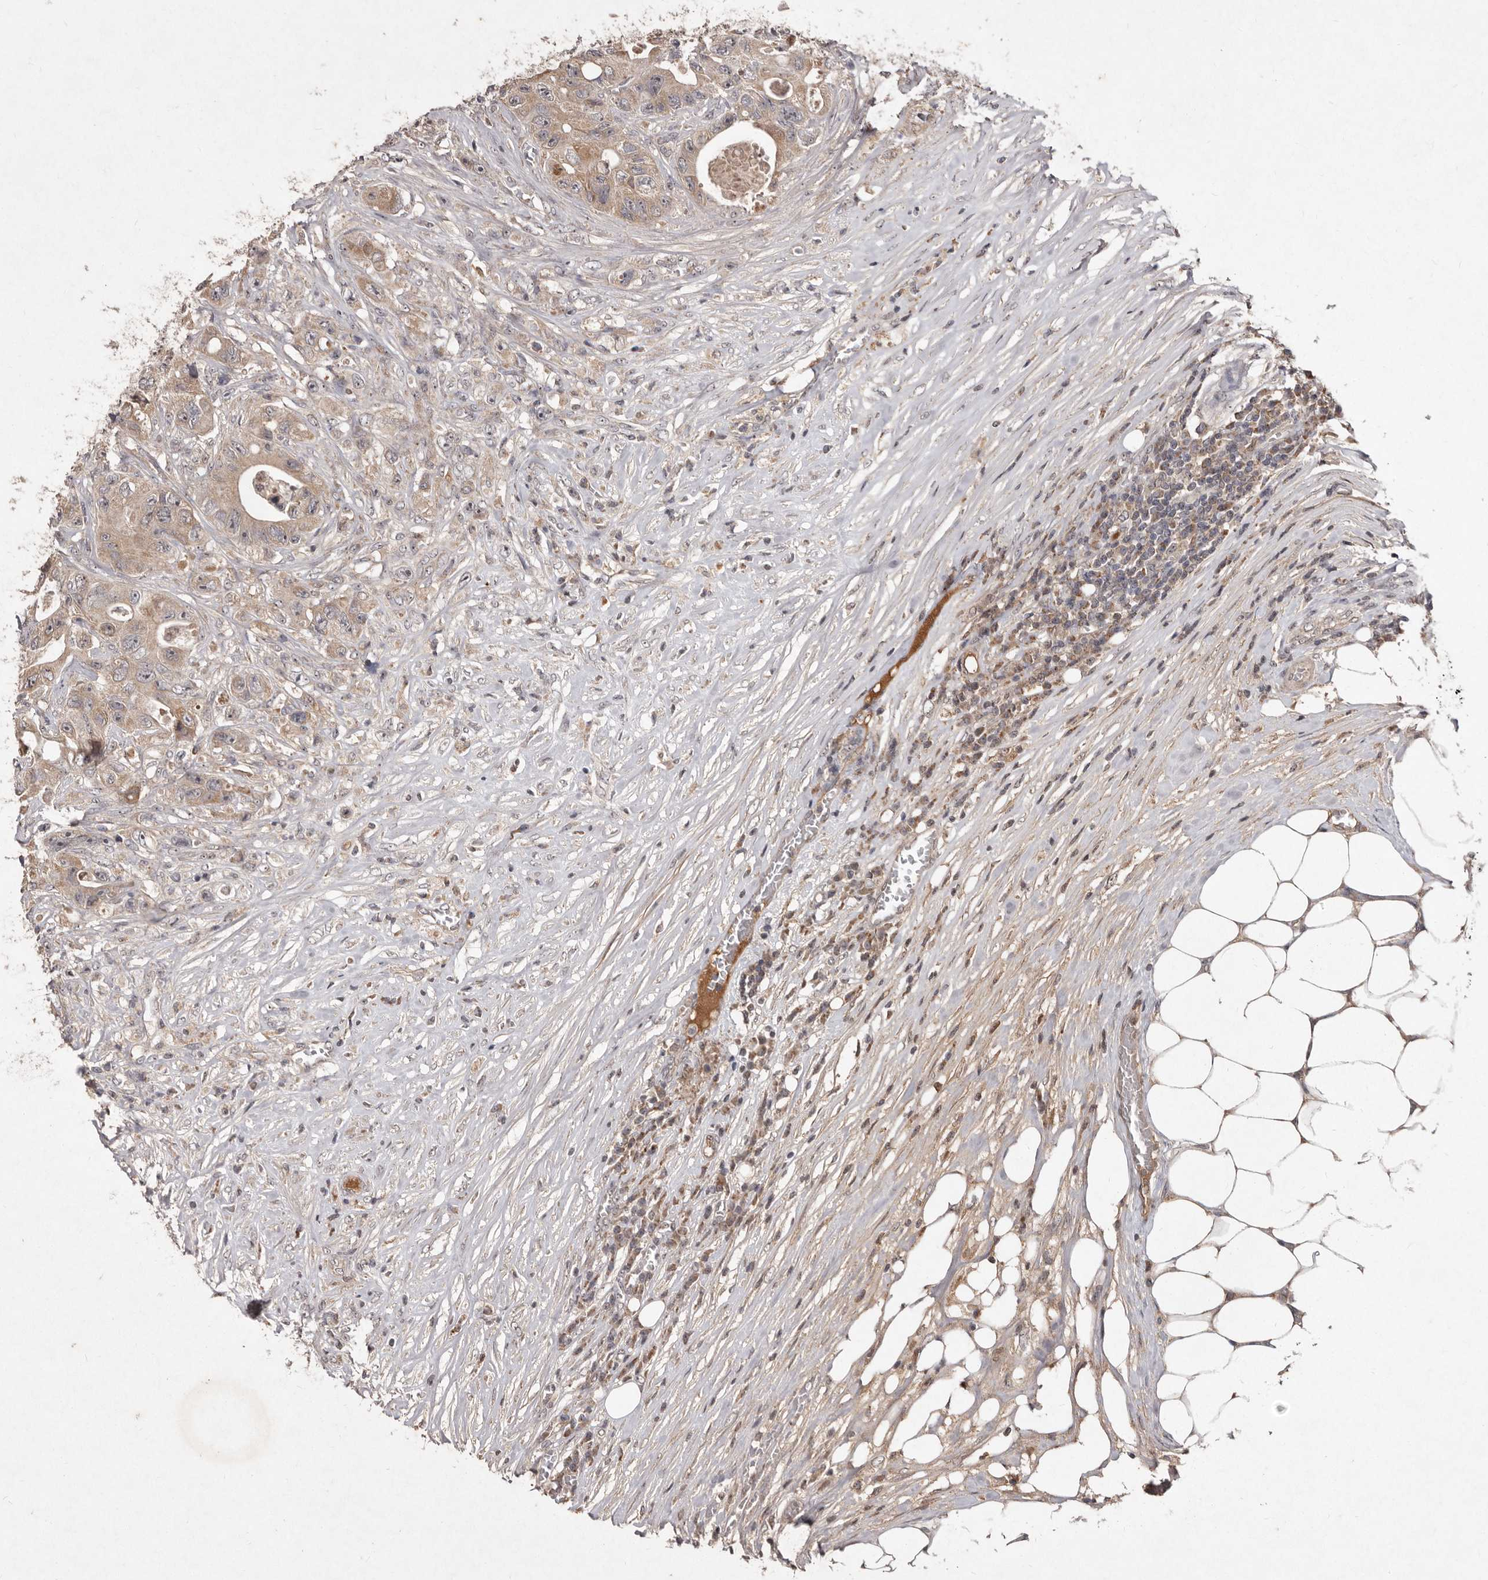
{"staining": {"intensity": "weak", "quantity": ">75%", "location": "cytoplasmic/membranous"}, "tissue": "colorectal cancer", "cell_type": "Tumor cells", "image_type": "cancer", "snomed": [{"axis": "morphology", "description": "Adenocarcinoma, NOS"}, {"axis": "topography", "description": "Colon"}], "caption": "Immunohistochemistry (IHC) histopathology image of human adenocarcinoma (colorectal) stained for a protein (brown), which exhibits low levels of weak cytoplasmic/membranous staining in approximately >75% of tumor cells.", "gene": "FLAD1", "patient": {"sex": "female", "age": 46}}